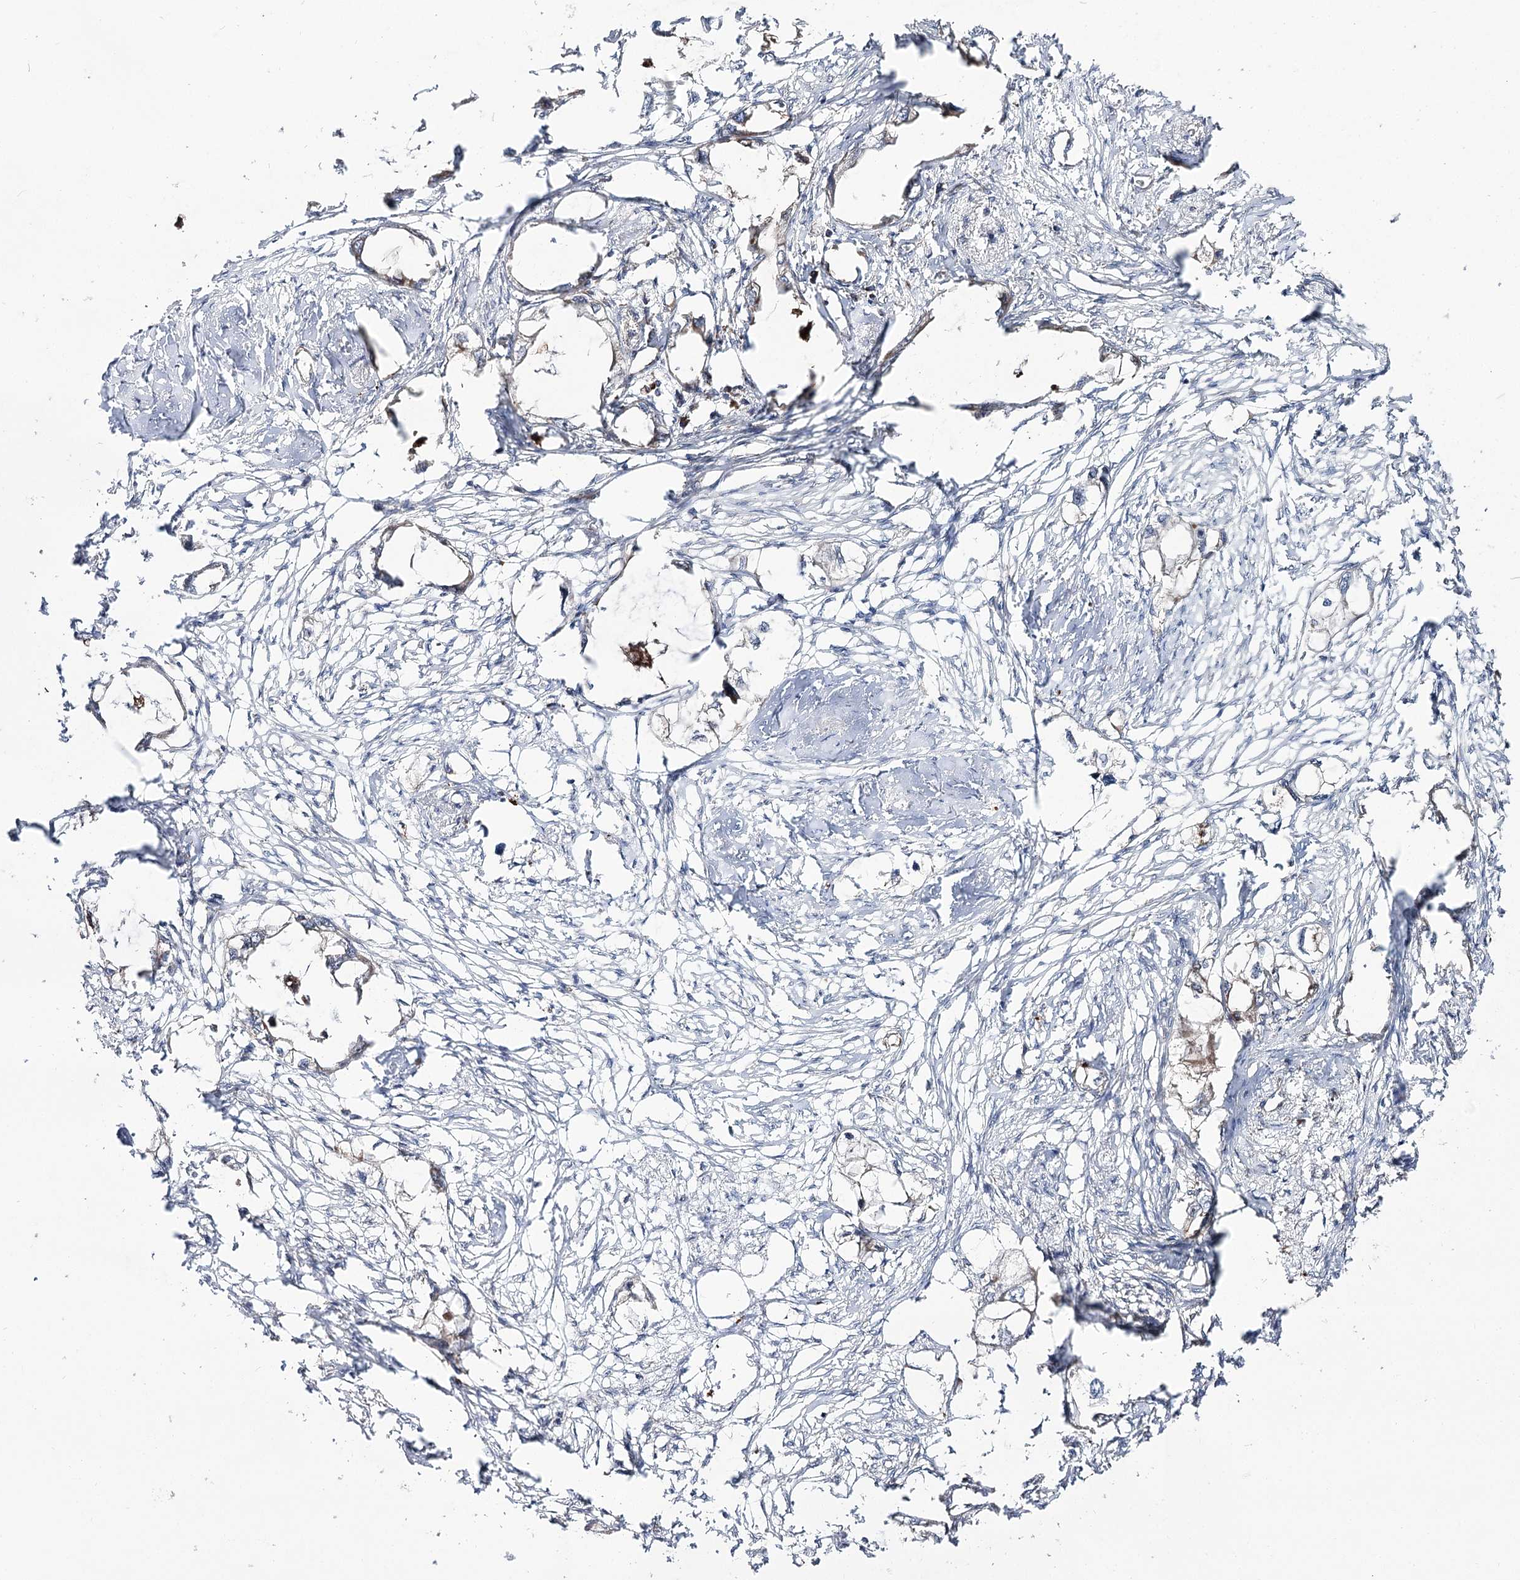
{"staining": {"intensity": "negative", "quantity": "none", "location": "none"}, "tissue": "endometrial cancer", "cell_type": "Tumor cells", "image_type": "cancer", "snomed": [{"axis": "morphology", "description": "Adenocarcinoma, NOS"}, {"axis": "morphology", "description": "Adenocarcinoma, metastatic, NOS"}, {"axis": "topography", "description": "Adipose tissue"}, {"axis": "topography", "description": "Endometrium"}], "caption": "DAB immunohistochemical staining of human endometrial adenocarcinoma demonstrates no significant expression in tumor cells. (DAB (3,3'-diaminobenzidine) immunohistochemistry (IHC), high magnification).", "gene": "C11orf80", "patient": {"sex": "female", "age": 67}}